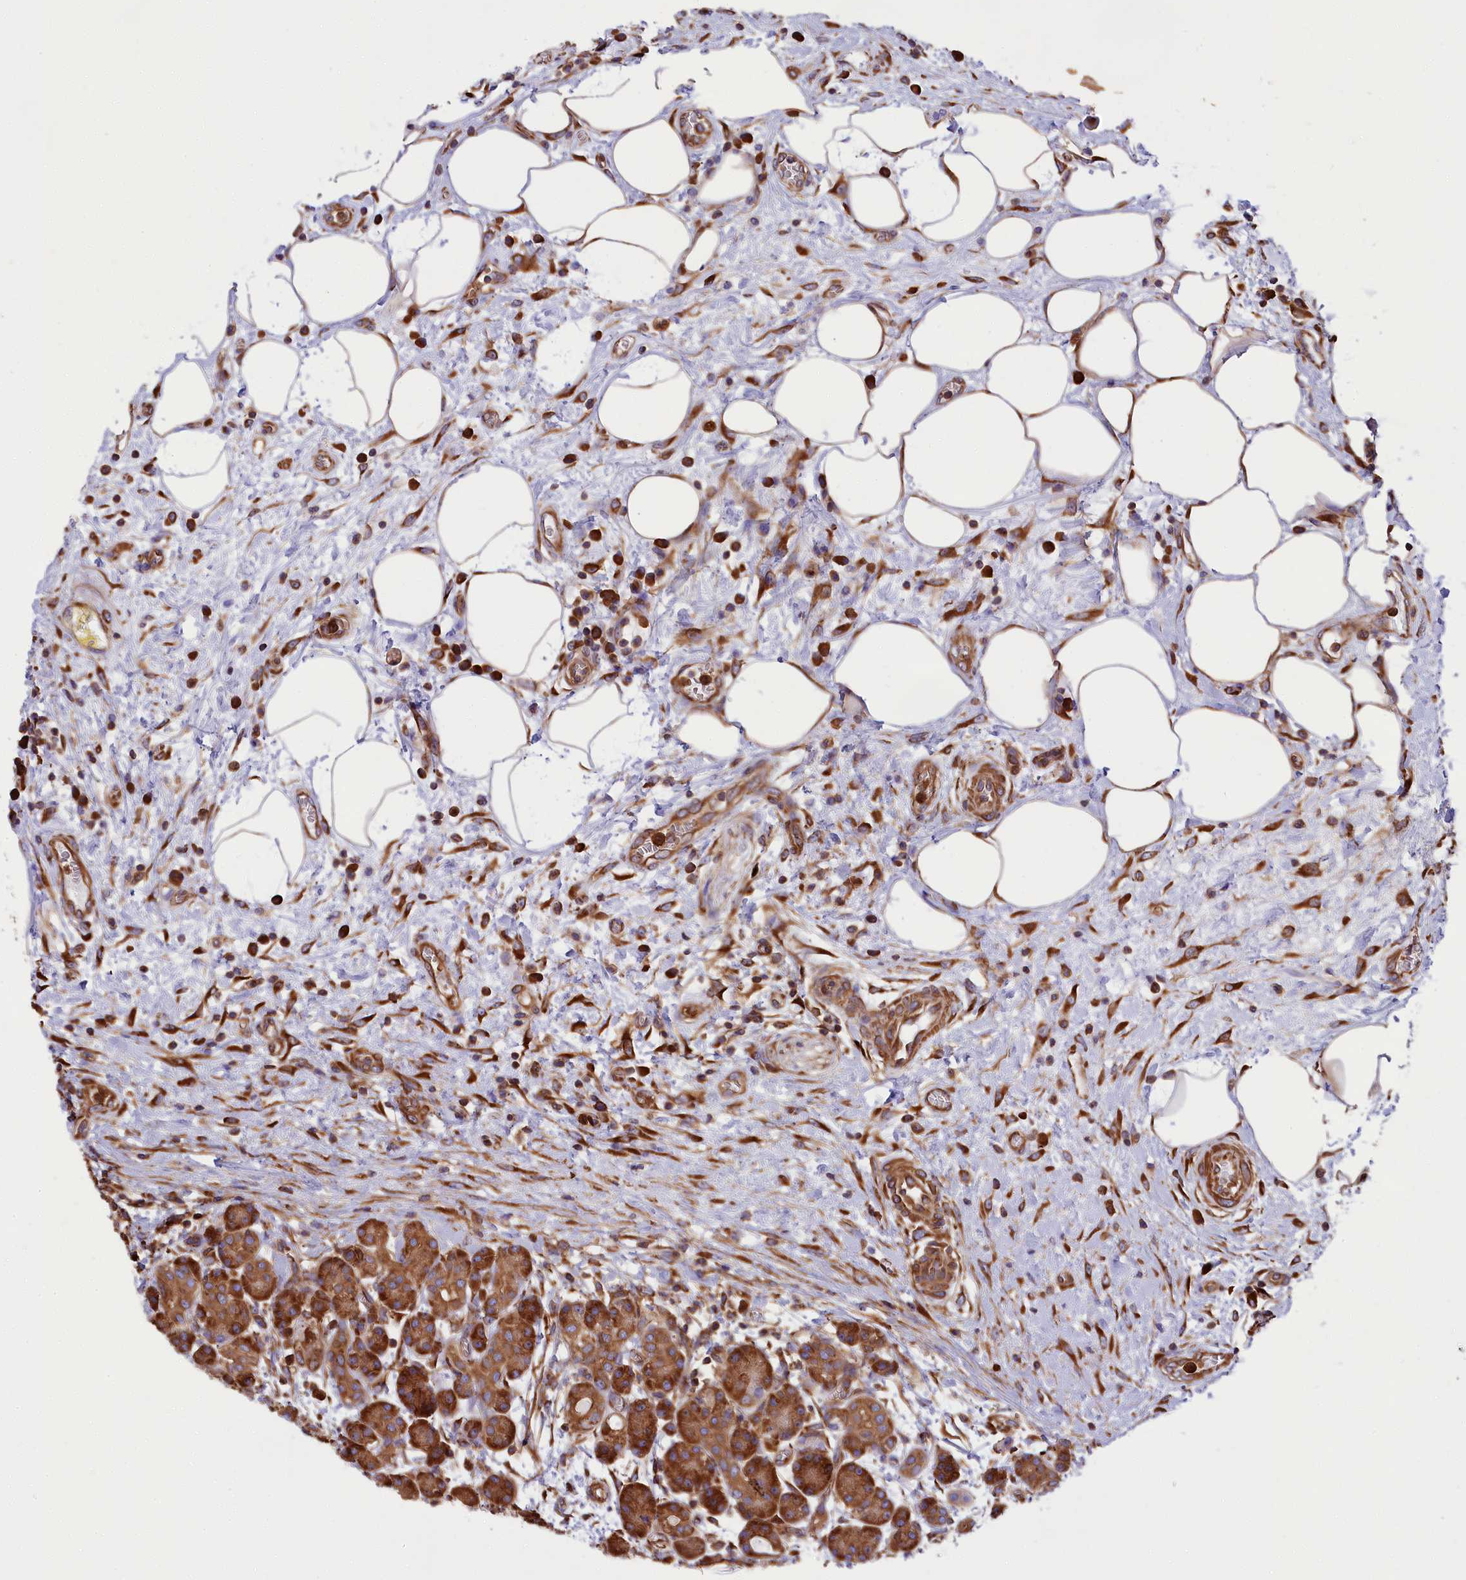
{"staining": {"intensity": "strong", "quantity": ">75%", "location": "cytoplasmic/membranous"}, "tissue": "pancreas", "cell_type": "Exocrine glandular cells", "image_type": "normal", "snomed": [{"axis": "morphology", "description": "Normal tissue, NOS"}, {"axis": "topography", "description": "Pancreas"}], "caption": "Normal pancreas demonstrates strong cytoplasmic/membranous staining in approximately >75% of exocrine glandular cells, visualized by immunohistochemistry. The protein is shown in brown color, while the nuclei are stained blue.", "gene": "GYS1", "patient": {"sex": "male", "age": 63}}